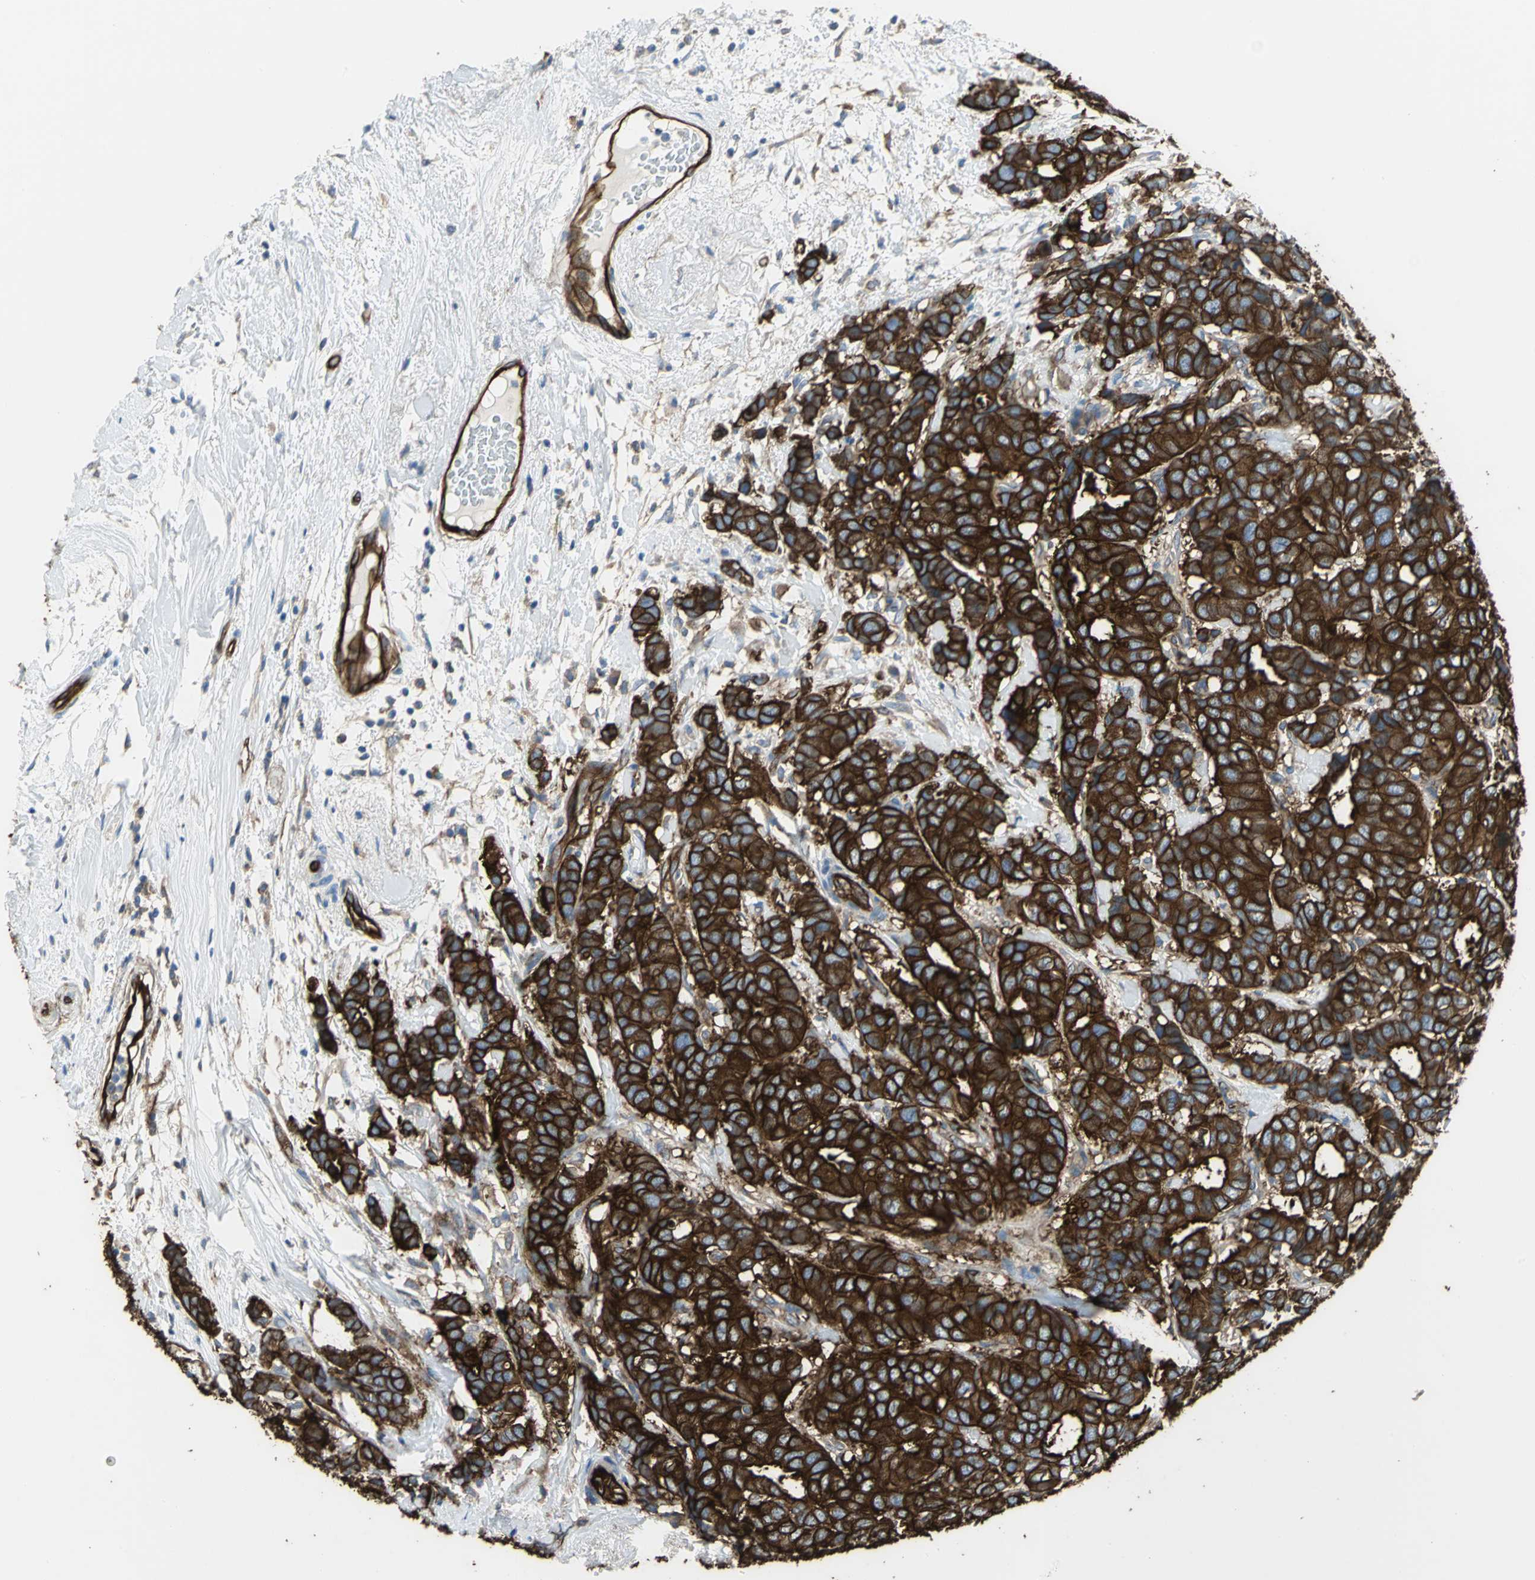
{"staining": {"intensity": "strong", "quantity": ">75%", "location": "cytoplasmic/membranous"}, "tissue": "breast cancer", "cell_type": "Tumor cells", "image_type": "cancer", "snomed": [{"axis": "morphology", "description": "Duct carcinoma"}, {"axis": "topography", "description": "Breast"}], "caption": "Tumor cells exhibit strong cytoplasmic/membranous positivity in approximately >75% of cells in invasive ductal carcinoma (breast). Immunohistochemistry (ihc) stains the protein in brown and the nuclei are stained blue.", "gene": "FLNB", "patient": {"sex": "female", "age": 87}}